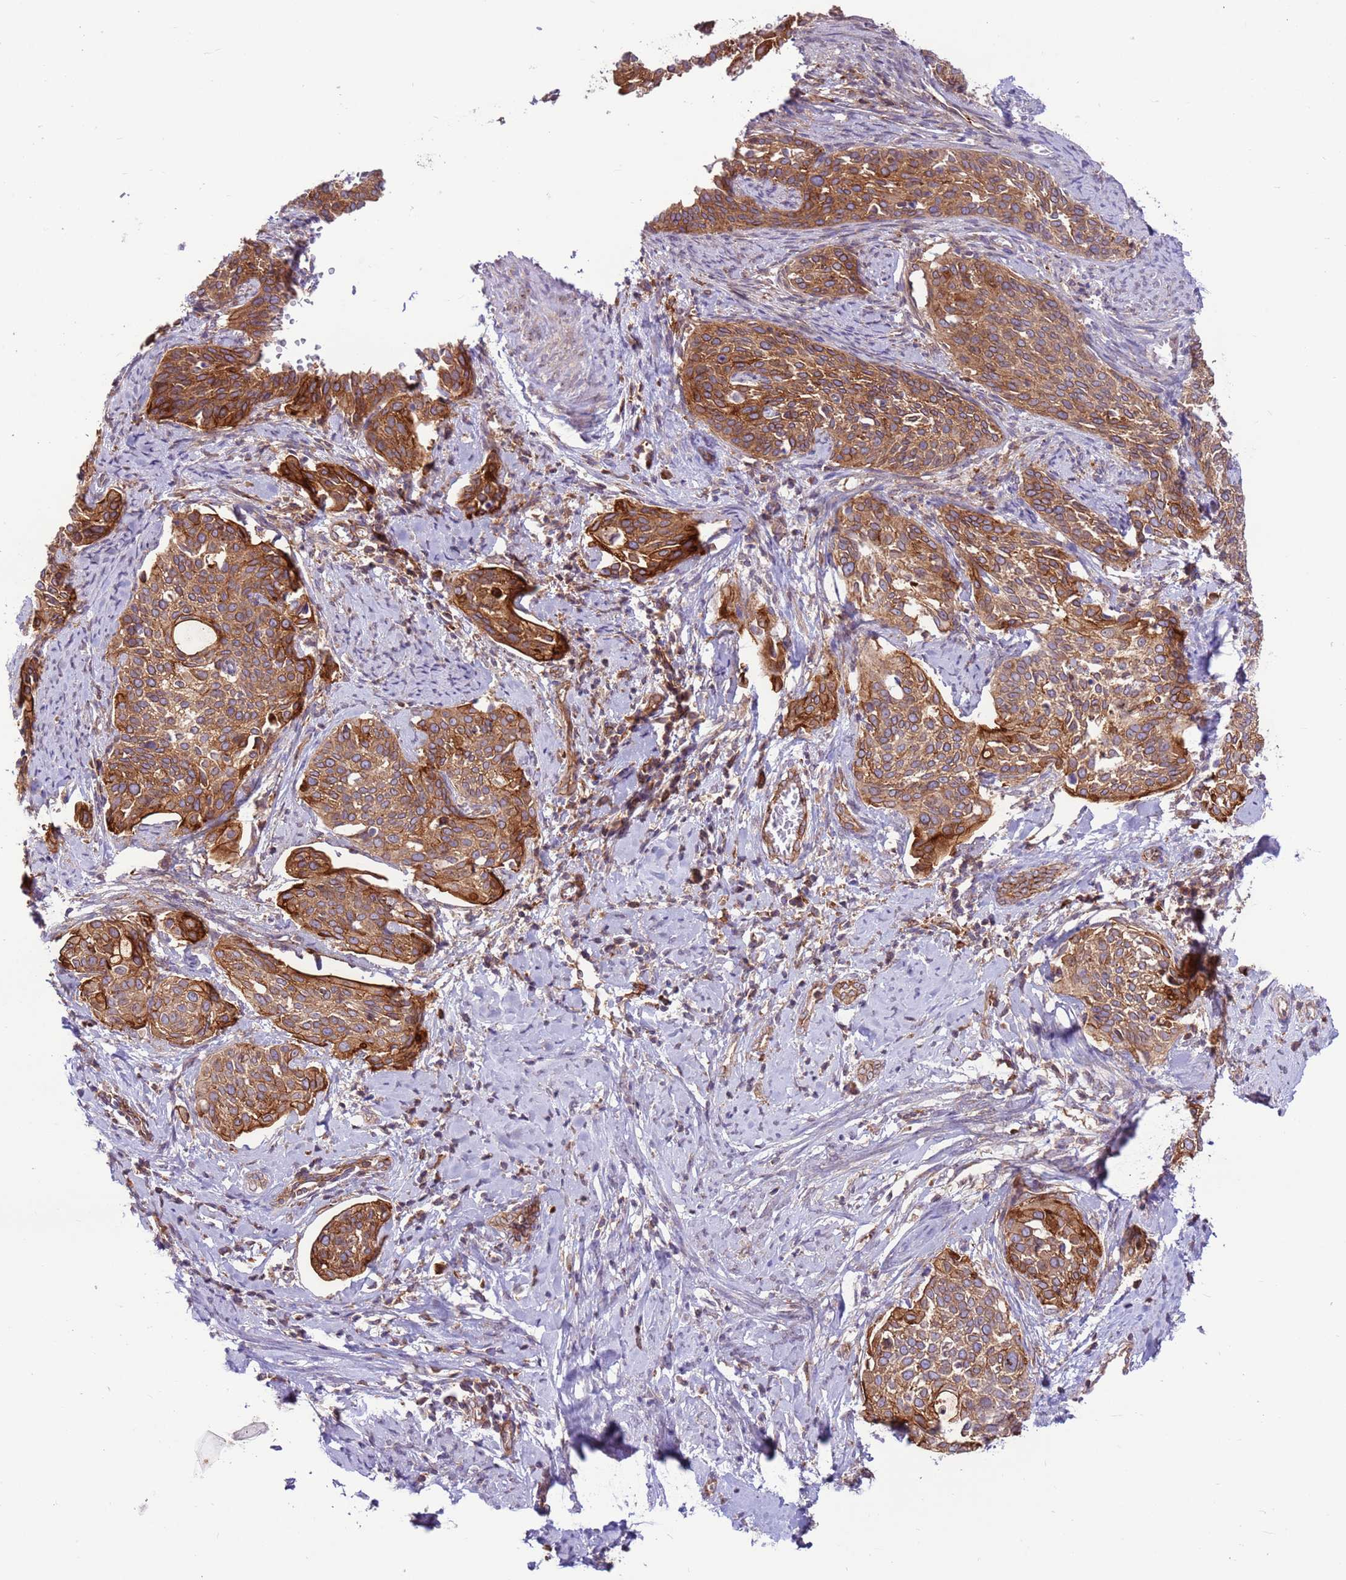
{"staining": {"intensity": "moderate", "quantity": ">75%", "location": "cytoplasmic/membranous"}, "tissue": "cervical cancer", "cell_type": "Tumor cells", "image_type": "cancer", "snomed": [{"axis": "morphology", "description": "Squamous cell carcinoma, NOS"}, {"axis": "topography", "description": "Cervix"}], "caption": "Cervical cancer (squamous cell carcinoma) stained for a protein (brown) demonstrates moderate cytoplasmic/membranous positive positivity in approximately >75% of tumor cells.", "gene": "DDX19B", "patient": {"sex": "female", "age": 44}}